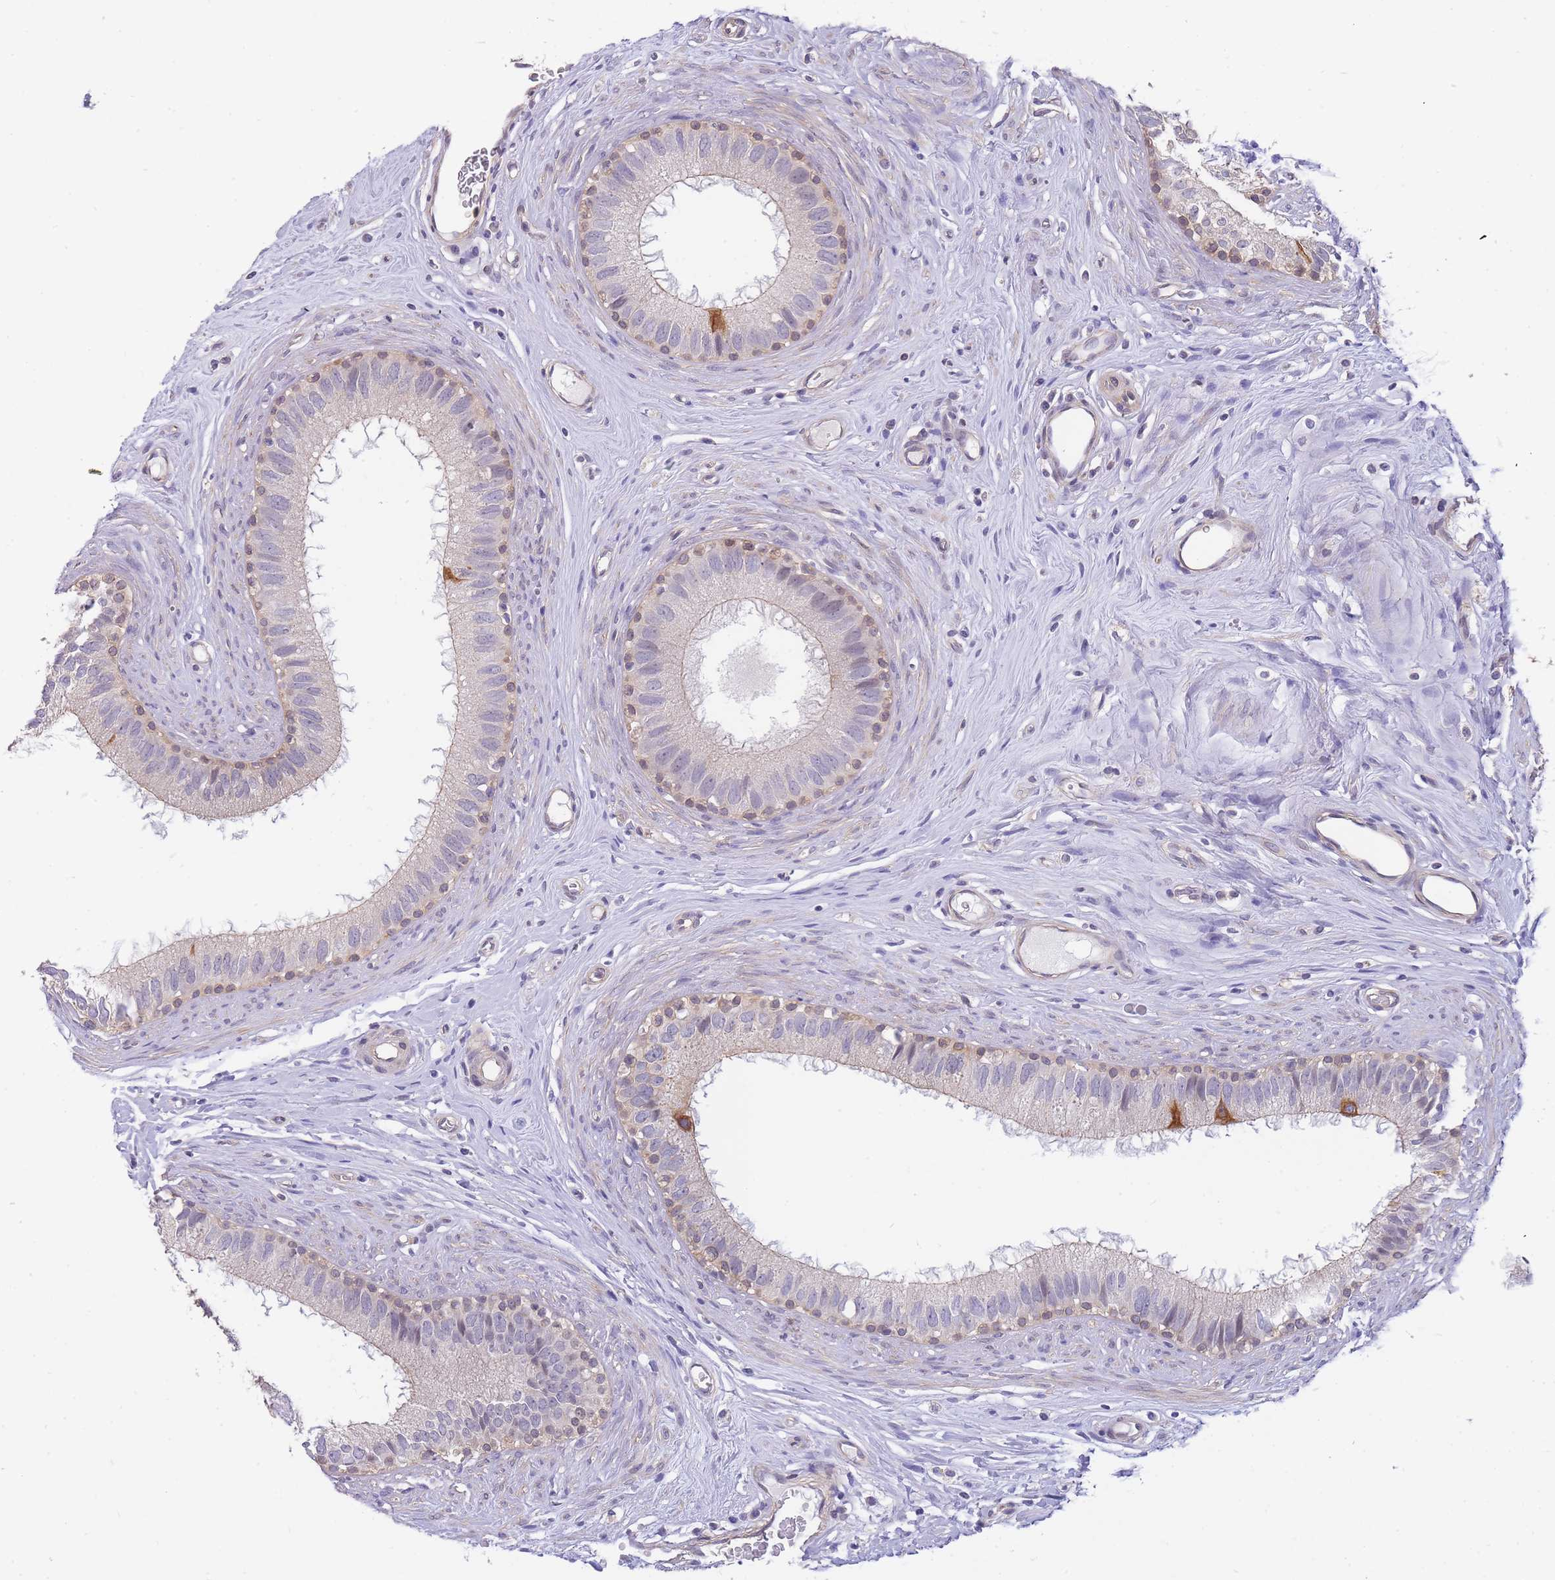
{"staining": {"intensity": "weak", "quantity": "25%-75%", "location": "cytoplasmic/membranous"}, "tissue": "epididymis", "cell_type": "Glandular cells", "image_type": "normal", "snomed": [{"axis": "morphology", "description": "Normal tissue, NOS"}, {"axis": "topography", "description": "Epididymis"}], "caption": "Immunohistochemistry (IHC) image of unremarkable epididymis: epididymis stained using immunohistochemistry demonstrates low levels of weak protein expression localized specifically in the cytoplasmic/membranous of glandular cells, appearing as a cytoplasmic/membranous brown color.", "gene": "SMC6", "patient": {"sex": "male", "age": 80}}